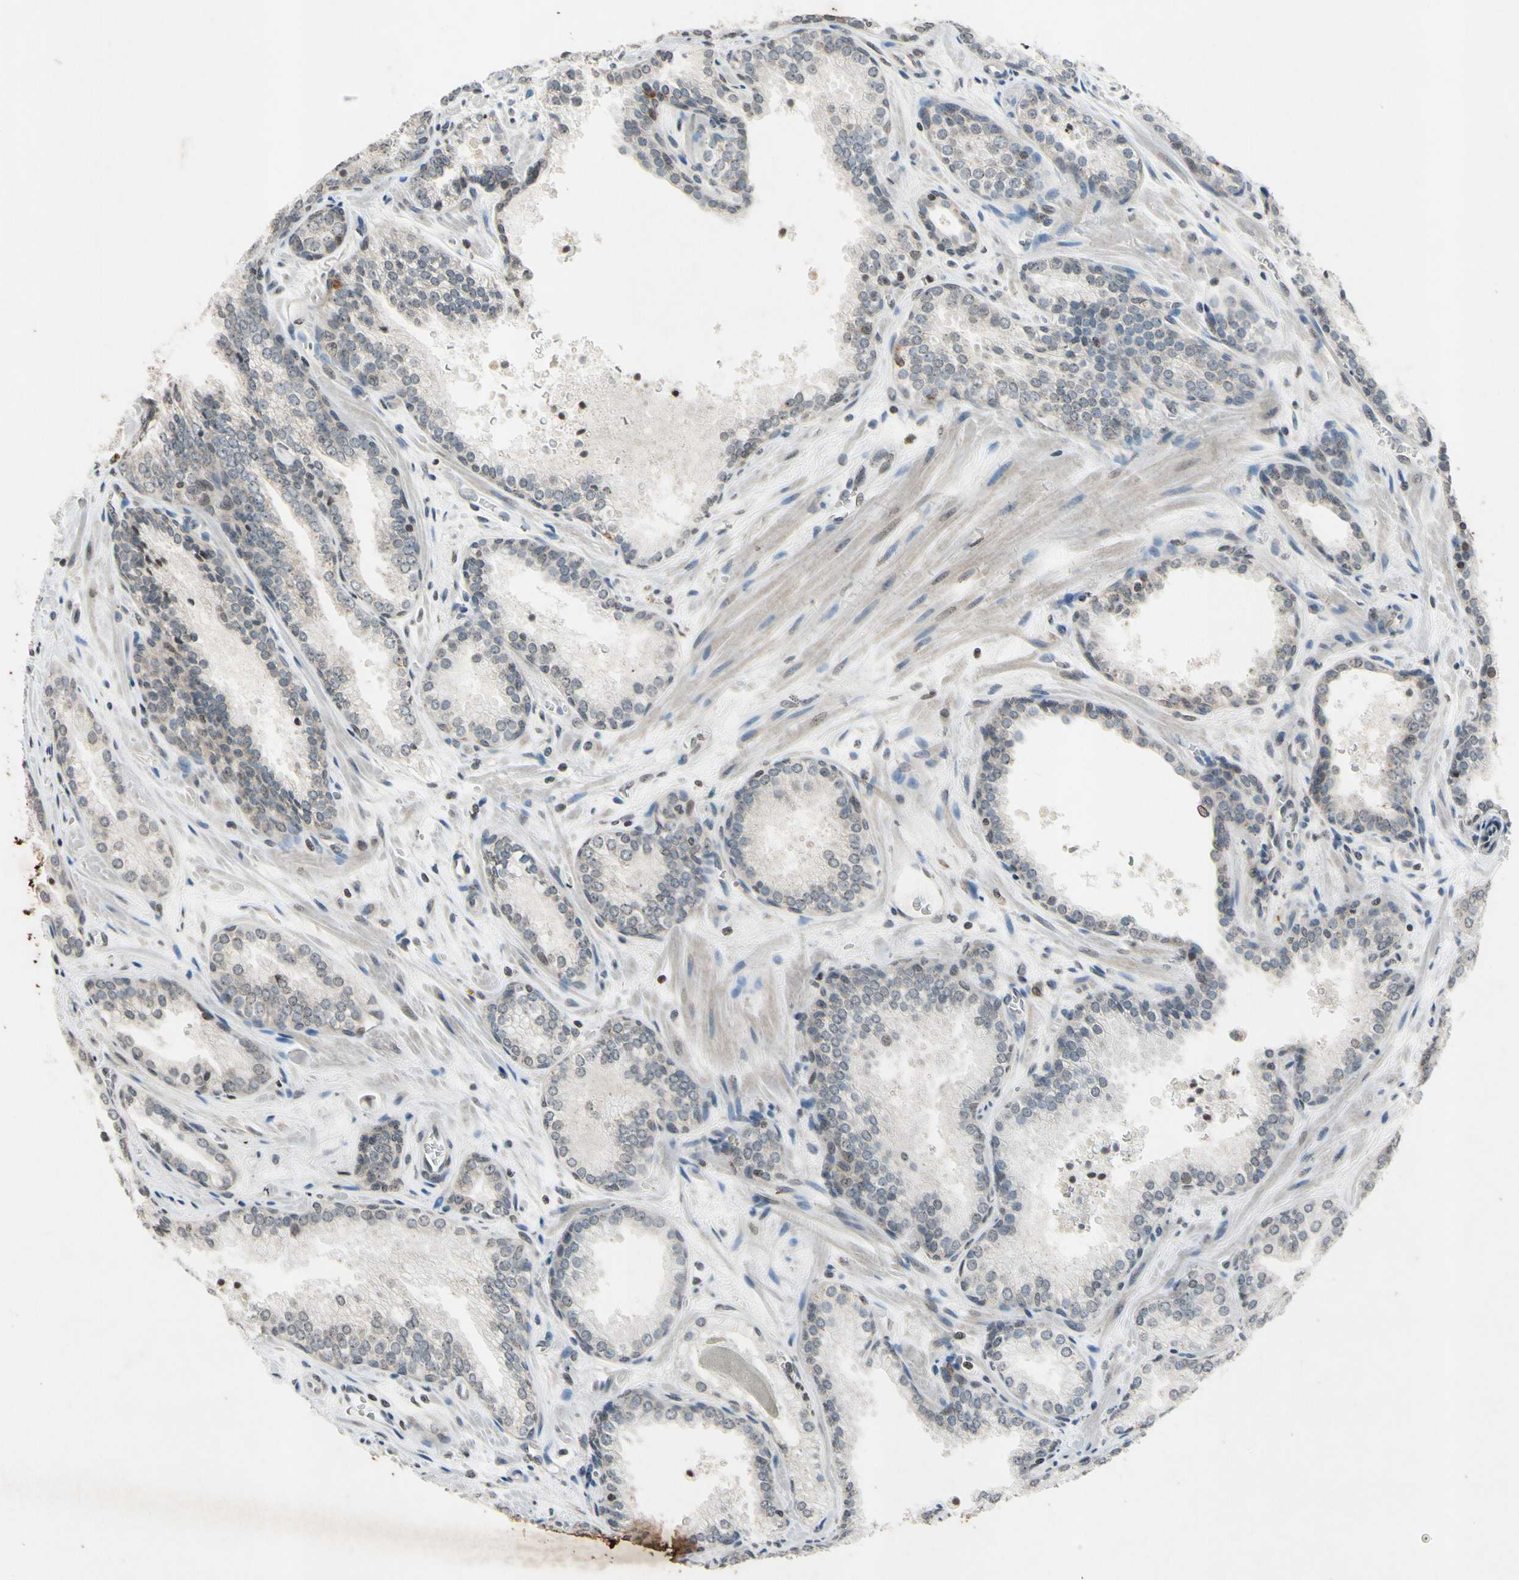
{"staining": {"intensity": "weak", "quantity": ">75%", "location": "cytoplasmic/membranous"}, "tissue": "prostate cancer", "cell_type": "Tumor cells", "image_type": "cancer", "snomed": [{"axis": "morphology", "description": "Adenocarcinoma, Low grade"}, {"axis": "topography", "description": "Prostate"}], "caption": "Immunohistochemical staining of human prostate adenocarcinoma (low-grade) displays low levels of weak cytoplasmic/membranous positivity in about >75% of tumor cells. Ihc stains the protein in brown and the nuclei are stained blue.", "gene": "CLDN11", "patient": {"sex": "male", "age": 60}}